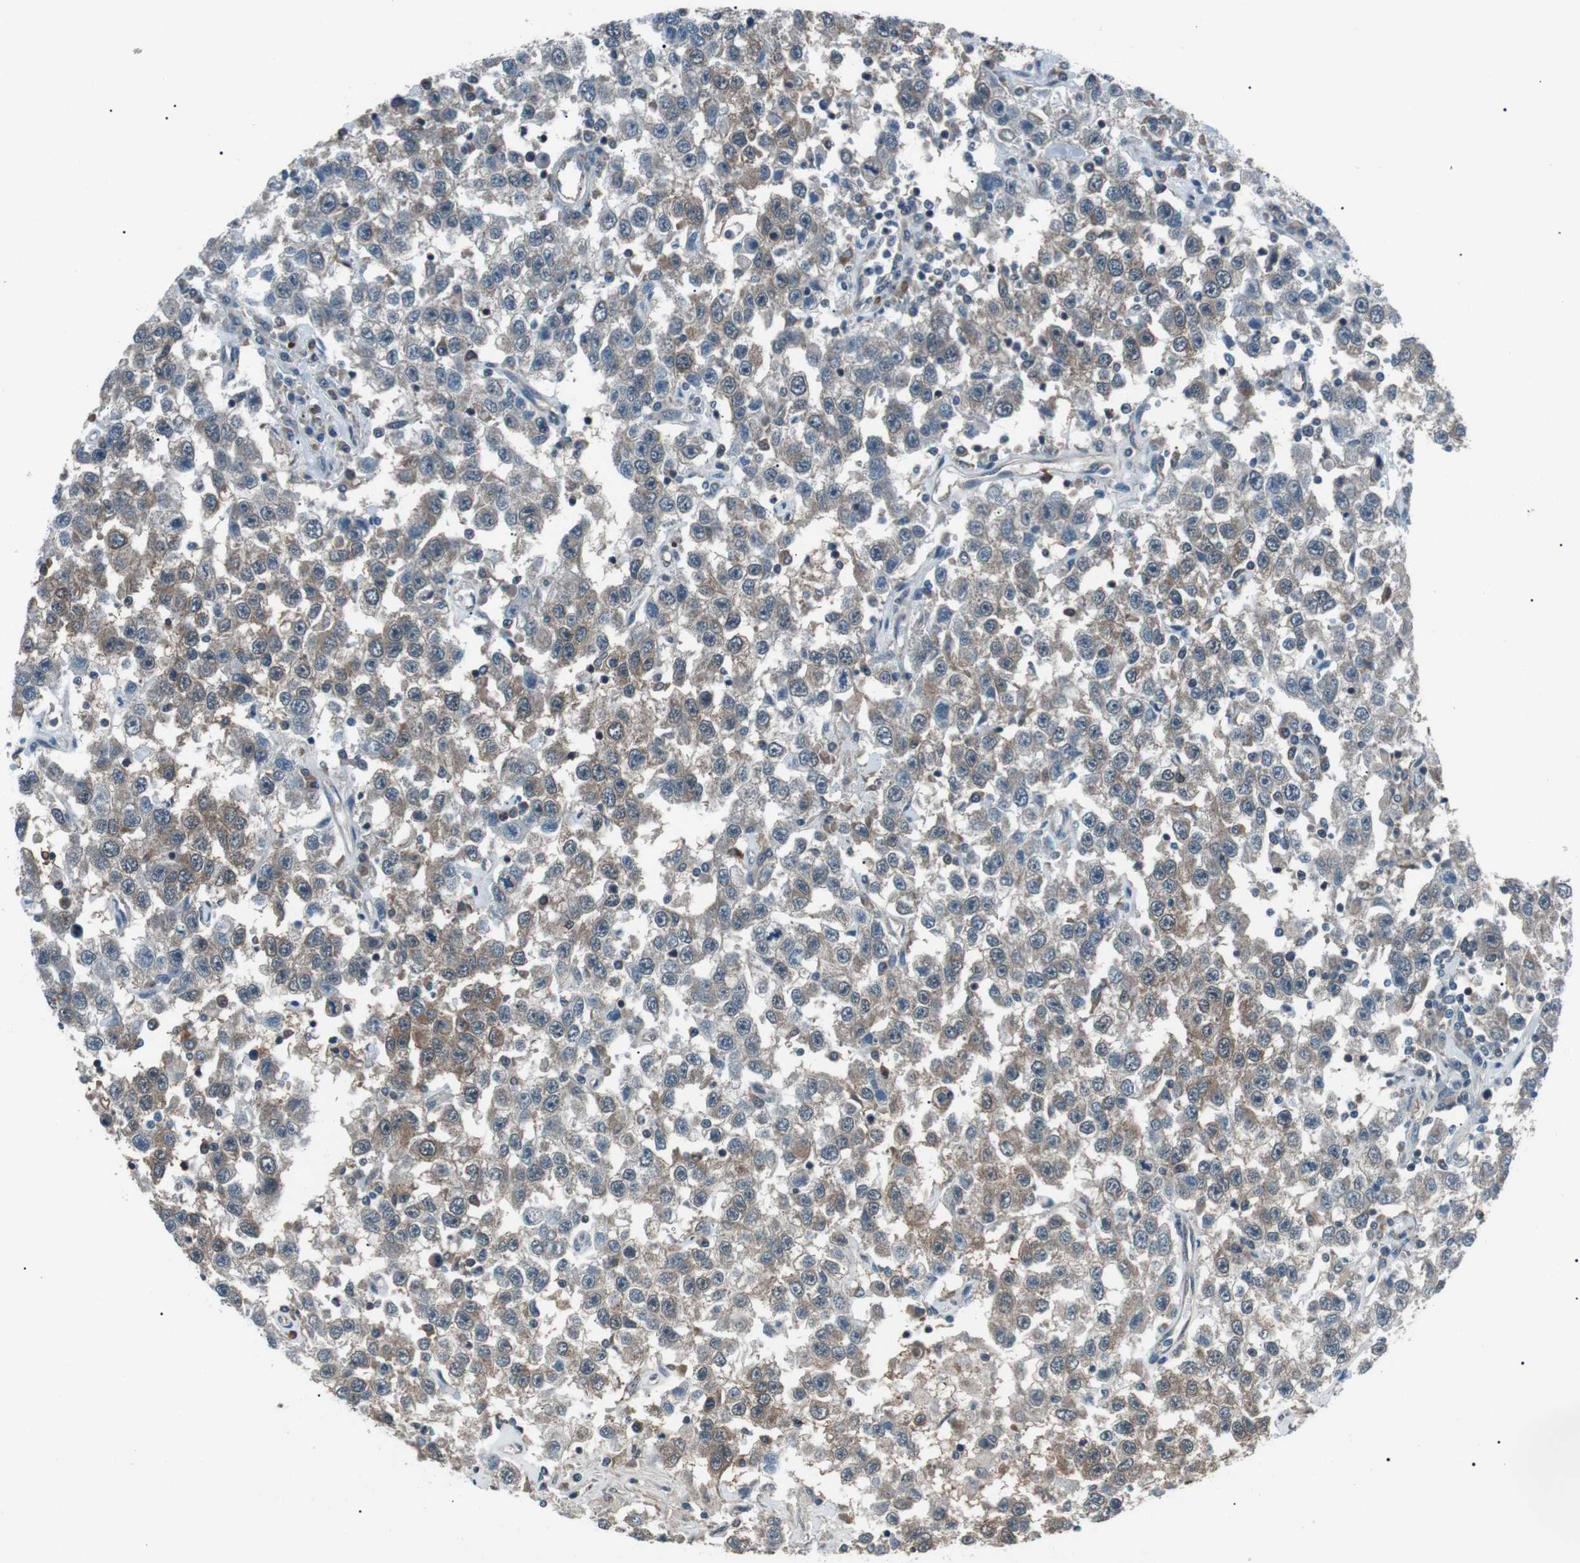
{"staining": {"intensity": "weak", "quantity": "<25%", "location": "cytoplasmic/membranous"}, "tissue": "testis cancer", "cell_type": "Tumor cells", "image_type": "cancer", "snomed": [{"axis": "morphology", "description": "Seminoma, NOS"}, {"axis": "topography", "description": "Testis"}], "caption": "Tumor cells show no significant protein staining in testis seminoma. Nuclei are stained in blue.", "gene": "LRIG2", "patient": {"sex": "male", "age": 41}}